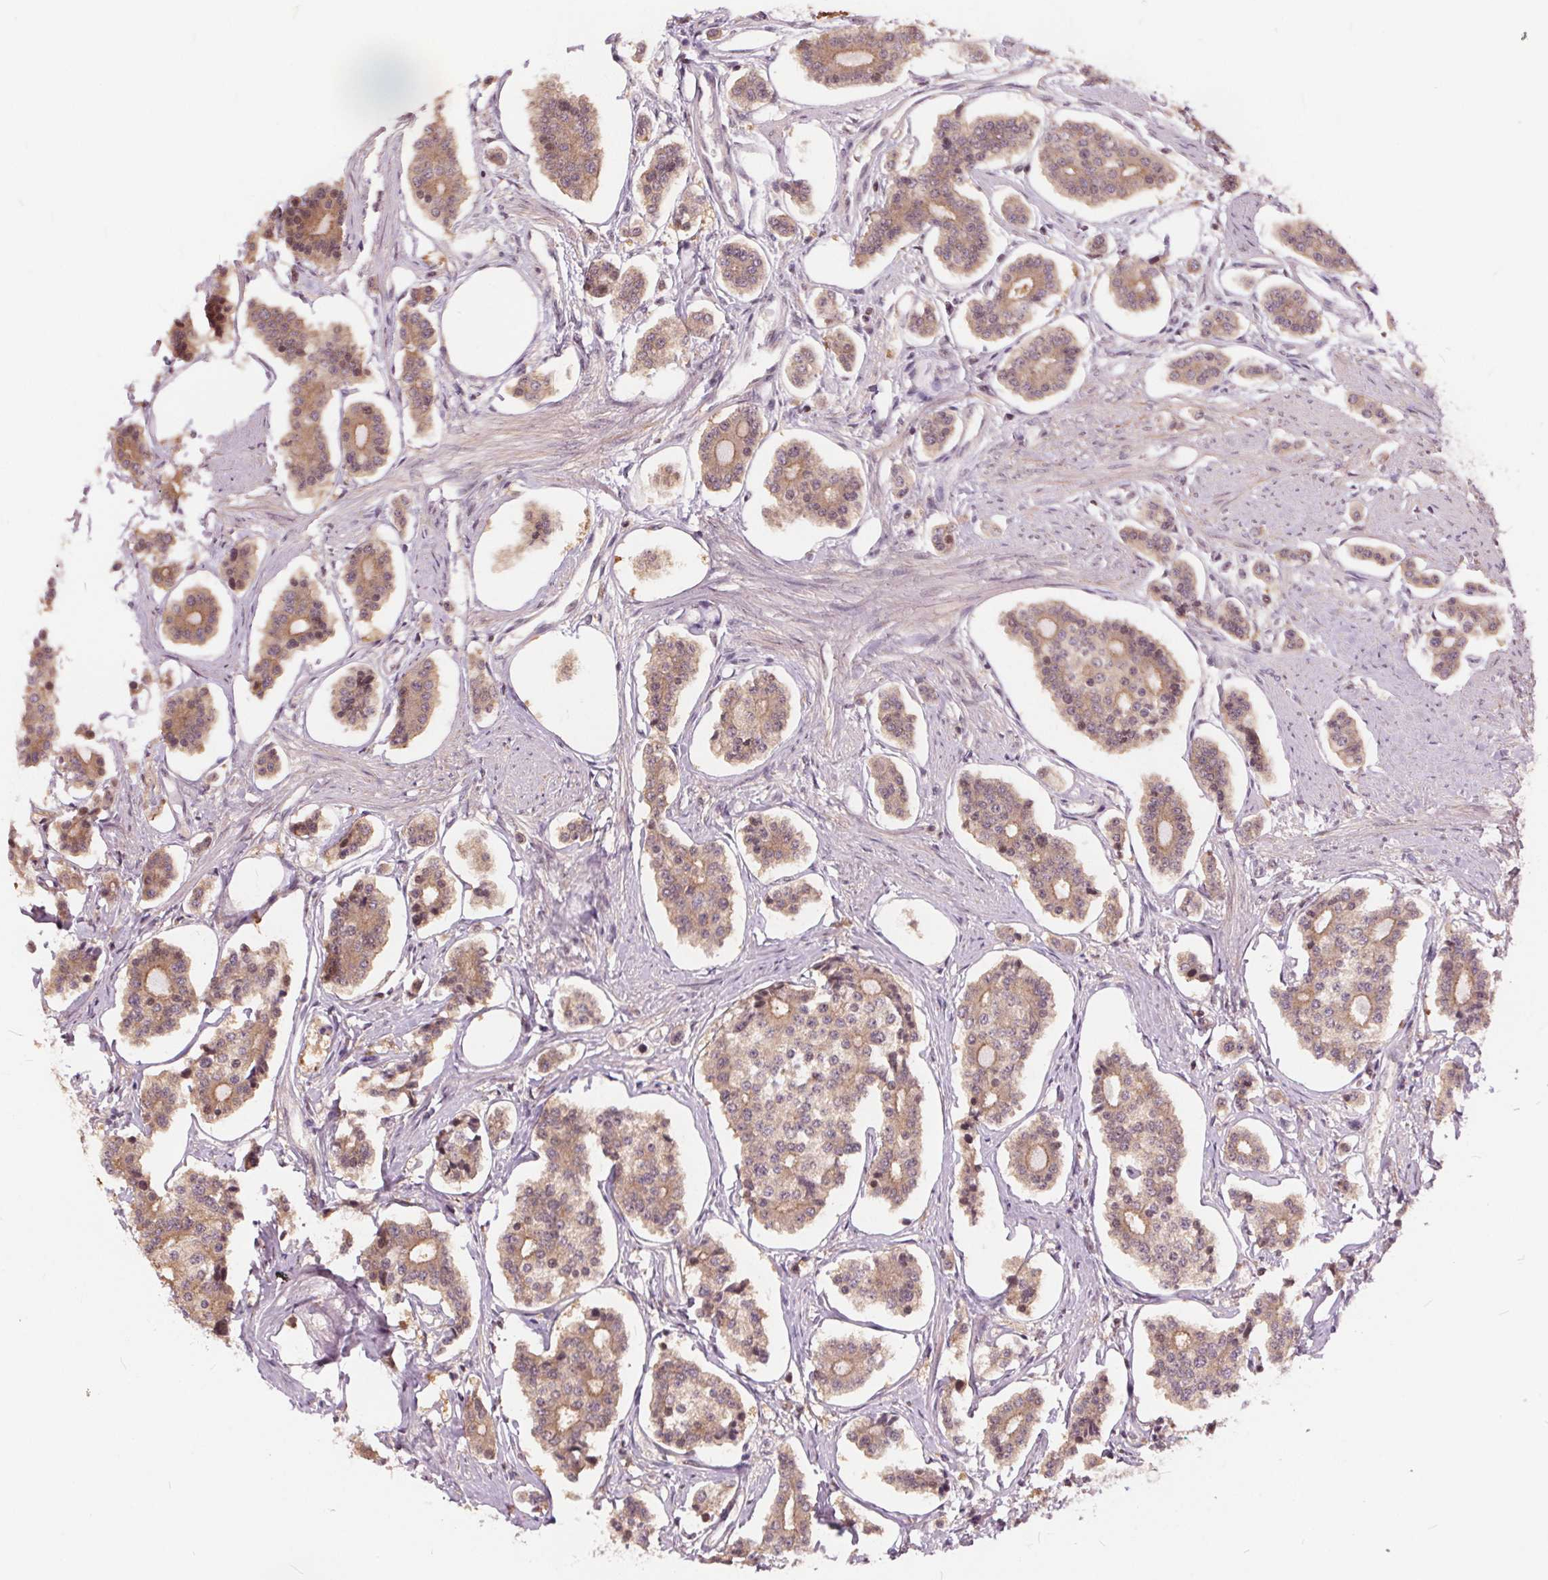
{"staining": {"intensity": "weak", "quantity": ">75%", "location": "cytoplasmic/membranous"}, "tissue": "carcinoid", "cell_type": "Tumor cells", "image_type": "cancer", "snomed": [{"axis": "morphology", "description": "Carcinoid, malignant, NOS"}, {"axis": "topography", "description": "Small intestine"}], "caption": "This is a histology image of IHC staining of malignant carcinoid, which shows weak positivity in the cytoplasmic/membranous of tumor cells.", "gene": "HIF1AN", "patient": {"sex": "female", "age": 65}}